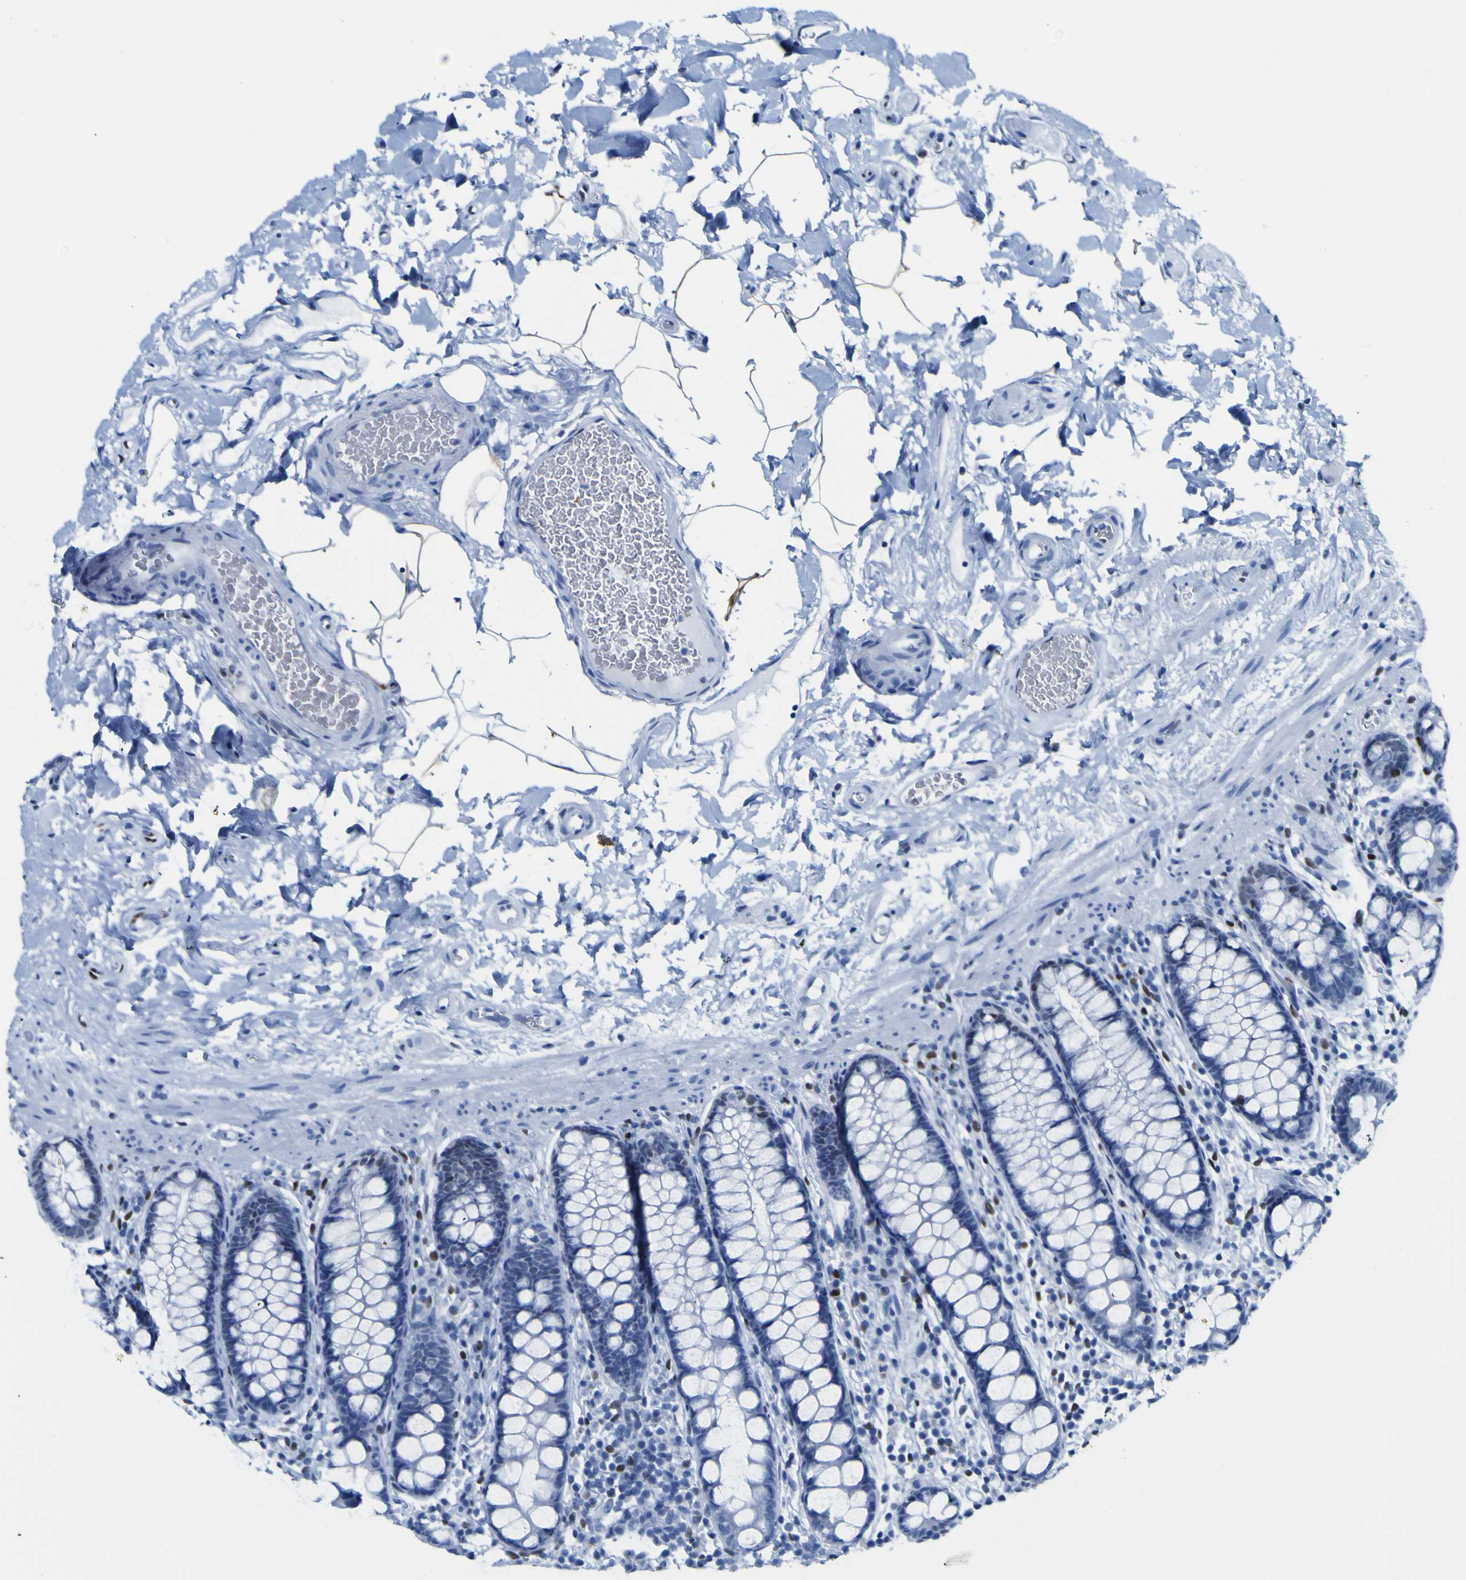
{"staining": {"intensity": "negative", "quantity": "none", "location": "none"}, "tissue": "colon", "cell_type": "Endothelial cells", "image_type": "normal", "snomed": [{"axis": "morphology", "description": "Normal tissue, NOS"}, {"axis": "topography", "description": "Colon"}], "caption": "This is a histopathology image of immunohistochemistry staining of unremarkable colon, which shows no positivity in endothelial cells.", "gene": "DACH1", "patient": {"sex": "female", "age": 80}}